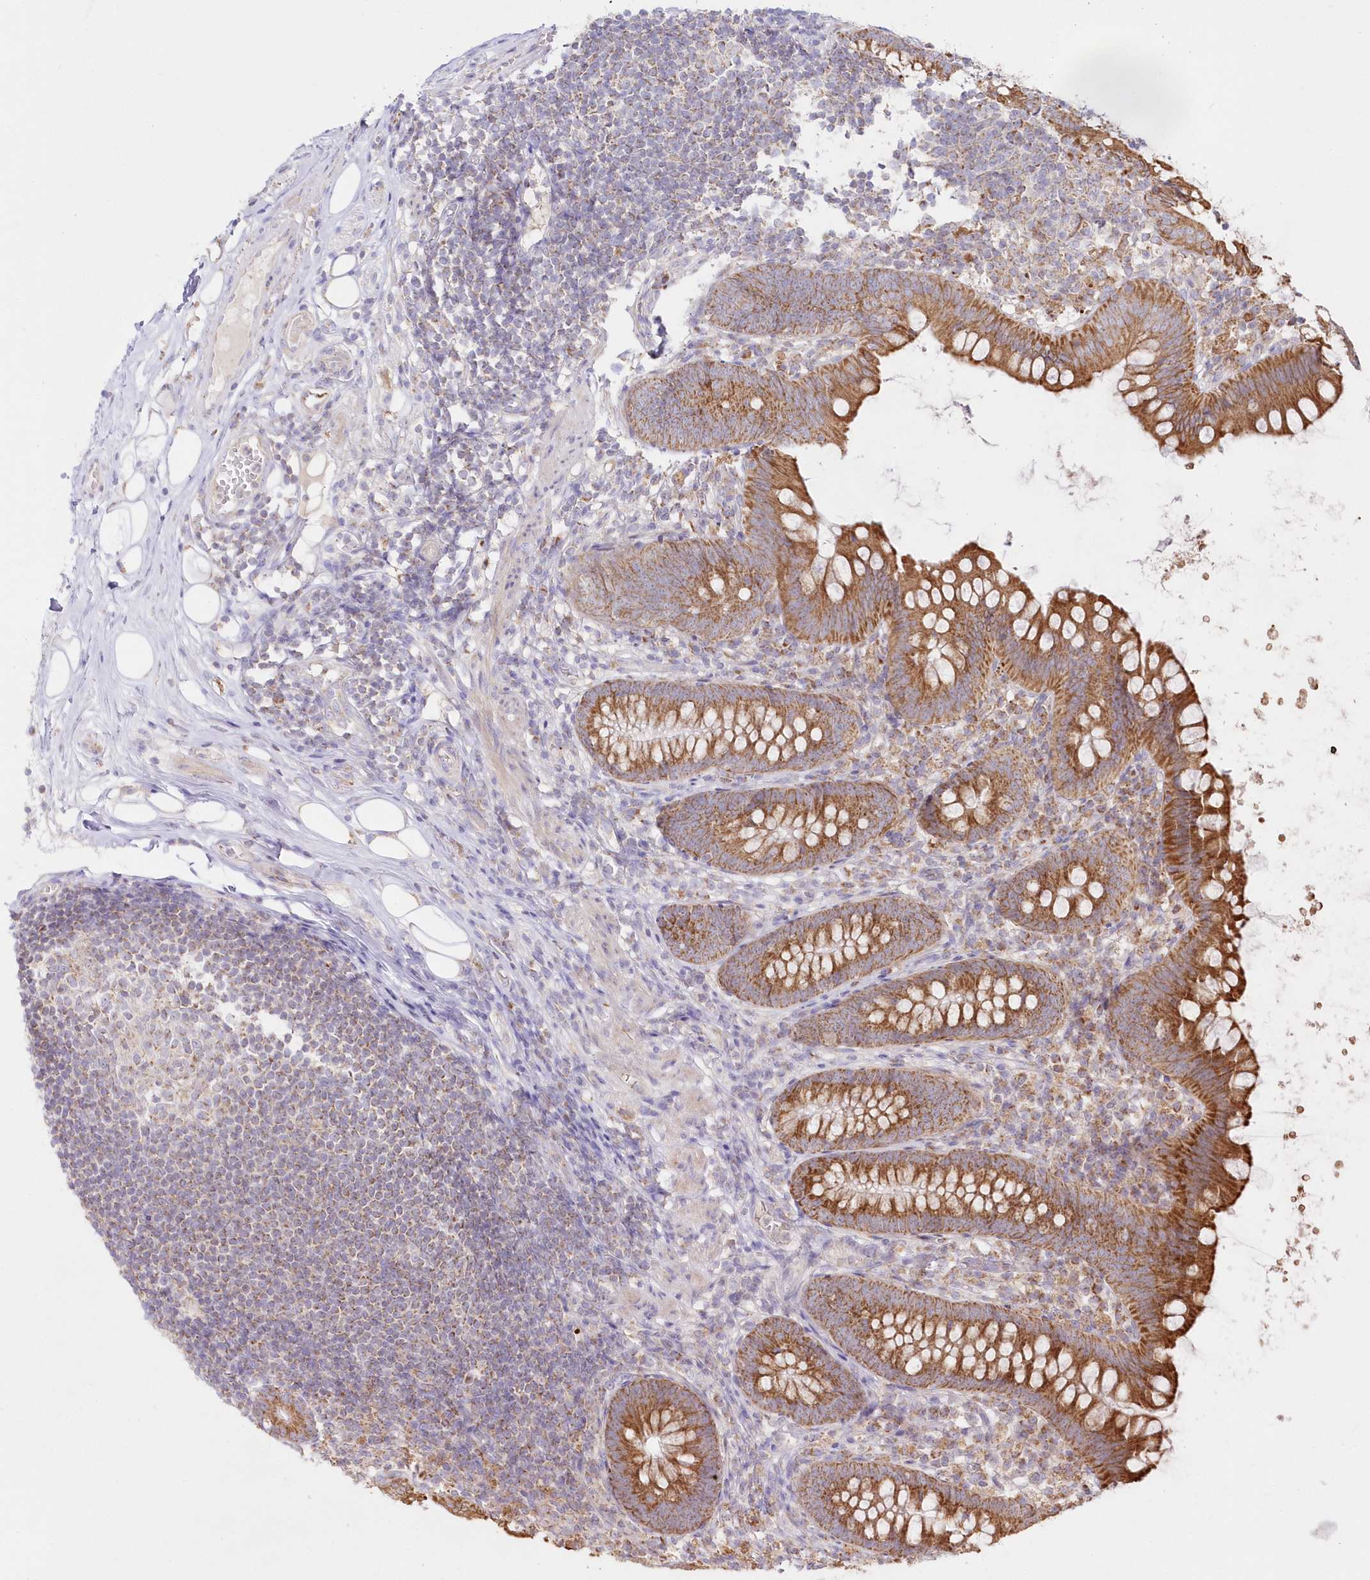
{"staining": {"intensity": "strong", "quantity": ">75%", "location": "cytoplasmic/membranous"}, "tissue": "appendix", "cell_type": "Glandular cells", "image_type": "normal", "snomed": [{"axis": "morphology", "description": "Normal tissue, NOS"}, {"axis": "topography", "description": "Appendix"}], "caption": "This micrograph demonstrates IHC staining of normal human appendix, with high strong cytoplasmic/membranous positivity in about >75% of glandular cells.", "gene": "DNA2", "patient": {"sex": "female", "age": 62}}